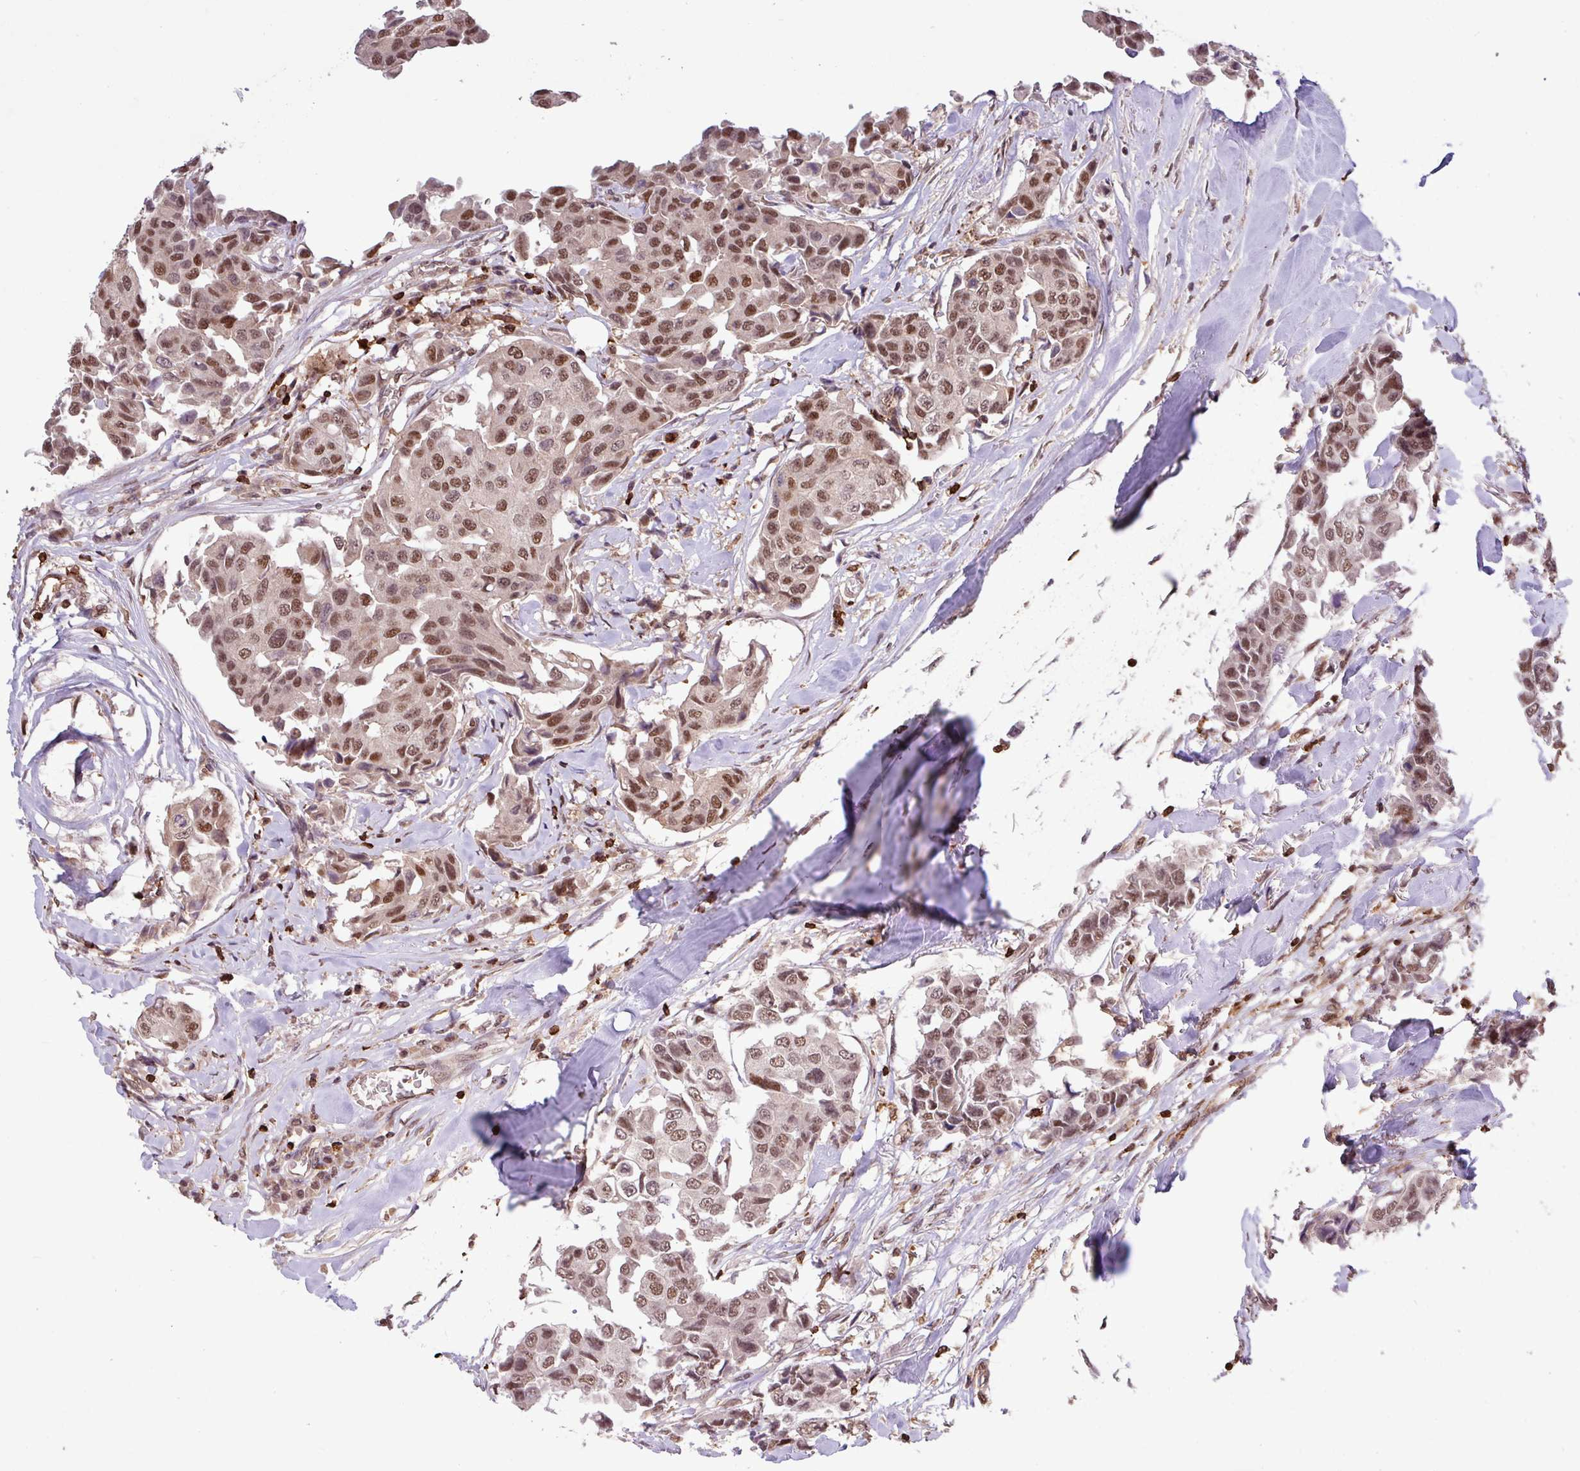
{"staining": {"intensity": "moderate", "quantity": ">75%", "location": "nuclear"}, "tissue": "breast cancer", "cell_type": "Tumor cells", "image_type": "cancer", "snomed": [{"axis": "morphology", "description": "Duct carcinoma"}, {"axis": "topography", "description": "Breast"}], "caption": "Breast invasive ductal carcinoma stained with immunohistochemistry shows moderate nuclear positivity in approximately >75% of tumor cells. The protein is shown in brown color, while the nuclei are stained blue.", "gene": "GON7", "patient": {"sex": "female", "age": 80}}